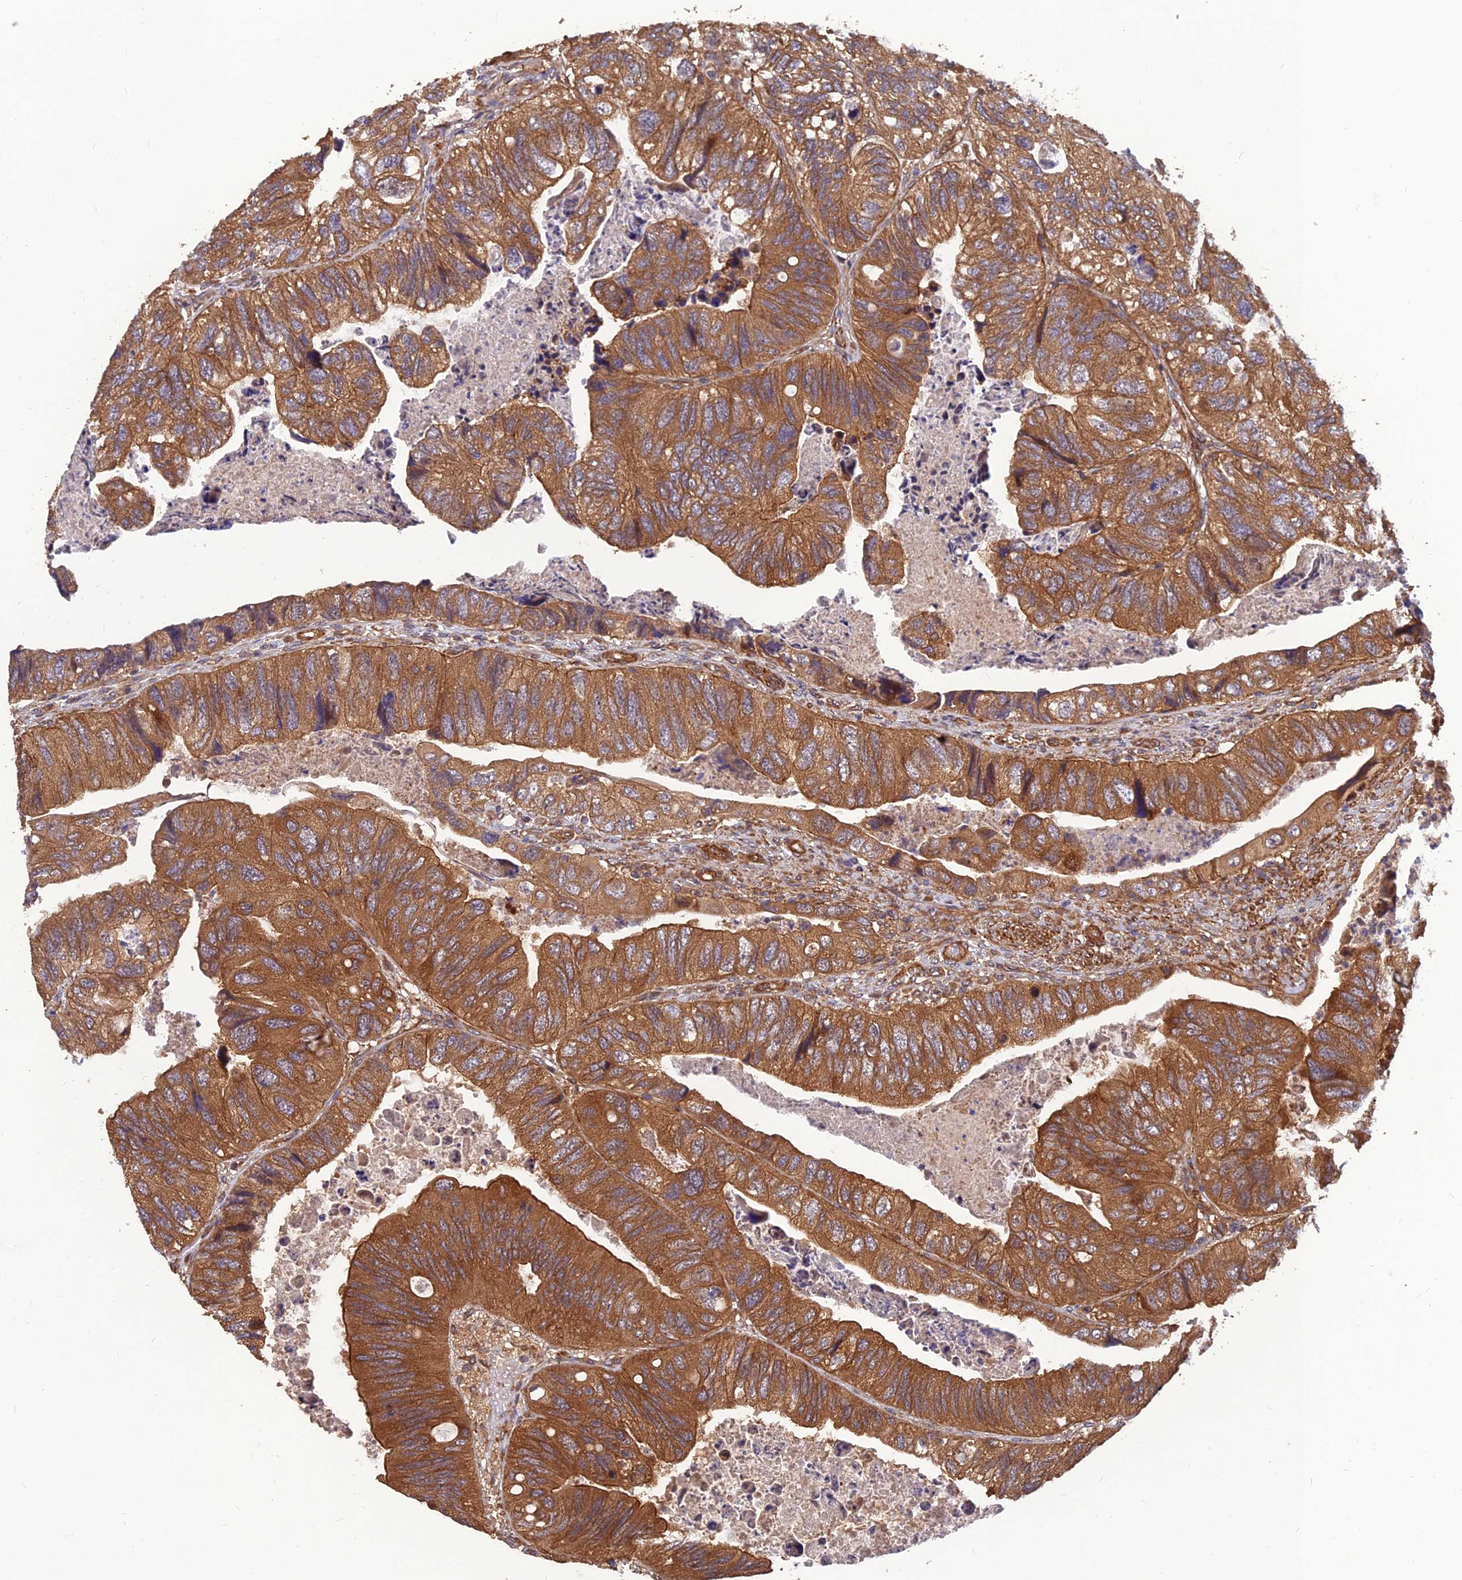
{"staining": {"intensity": "moderate", "quantity": ">75%", "location": "cytoplasmic/membranous"}, "tissue": "colorectal cancer", "cell_type": "Tumor cells", "image_type": "cancer", "snomed": [{"axis": "morphology", "description": "Adenocarcinoma, NOS"}, {"axis": "topography", "description": "Rectum"}], "caption": "Colorectal cancer (adenocarcinoma) tissue demonstrates moderate cytoplasmic/membranous expression in approximately >75% of tumor cells", "gene": "RELCH", "patient": {"sex": "male", "age": 63}}